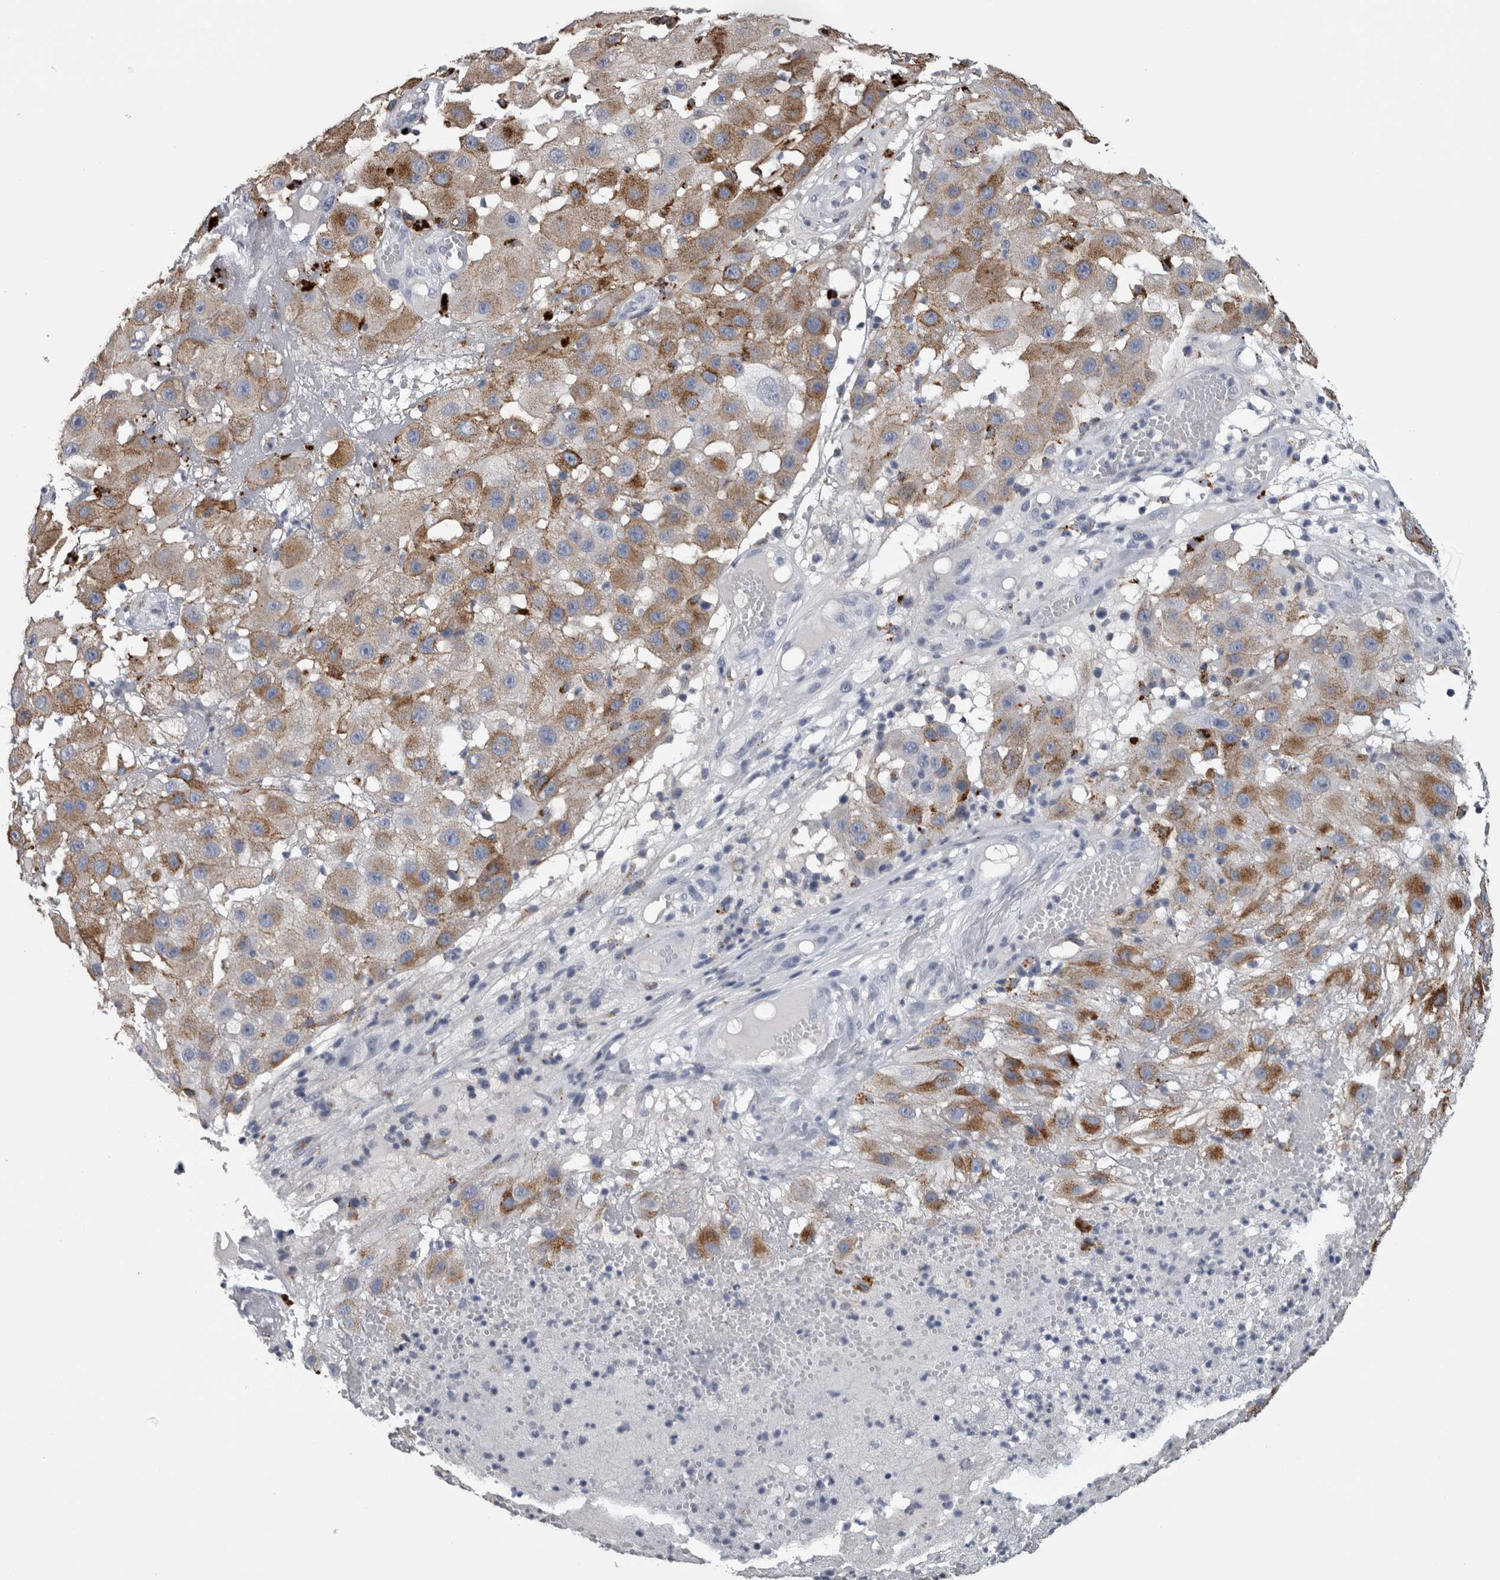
{"staining": {"intensity": "weak", "quantity": ">75%", "location": "cytoplasmic/membranous"}, "tissue": "melanoma", "cell_type": "Tumor cells", "image_type": "cancer", "snomed": [{"axis": "morphology", "description": "Malignant melanoma, NOS"}, {"axis": "topography", "description": "Skin"}], "caption": "Human melanoma stained with a protein marker displays weak staining in tumor cells.", "gene": "DPP7", "patient": {"sex": "female", "age": 81}}